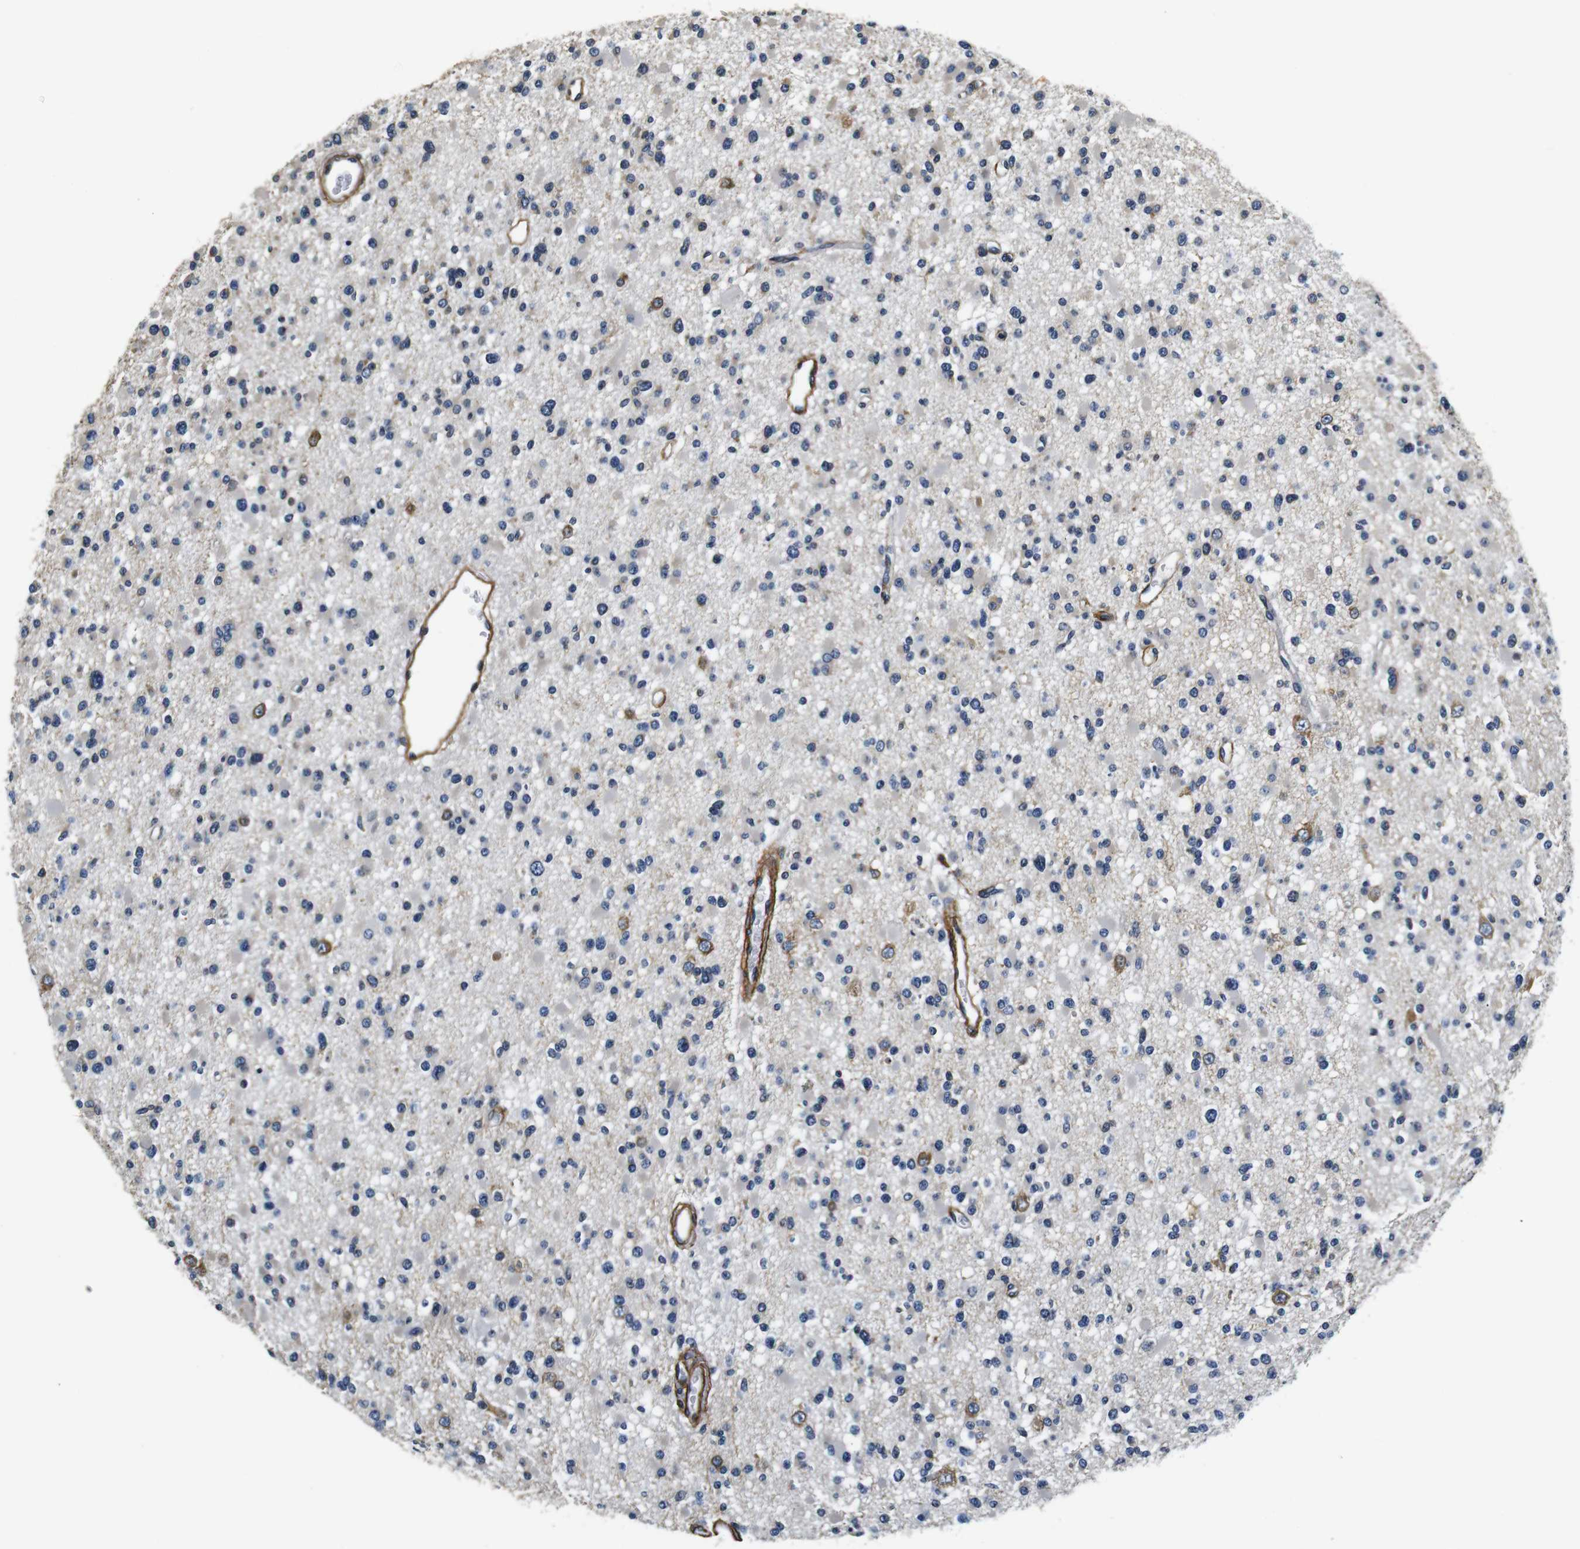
{"staining": {"intensity": "negative", "quantity": "none", "location": "none"}, "tissue": "glioma", "cell_type": "Tumor cells", "image_type": "cancer", "snomed": [{"axis": "morphology", "description": "Glioma, malignant, Low grade"}, {"axis": "topography", "description": "Brain"}], "caption": "Image shows no significant protein positivity in tumor cells of malignant glioma (low-grade).", "gene": "COL1A1", "patient": {"sex": "female", "age": 22}}